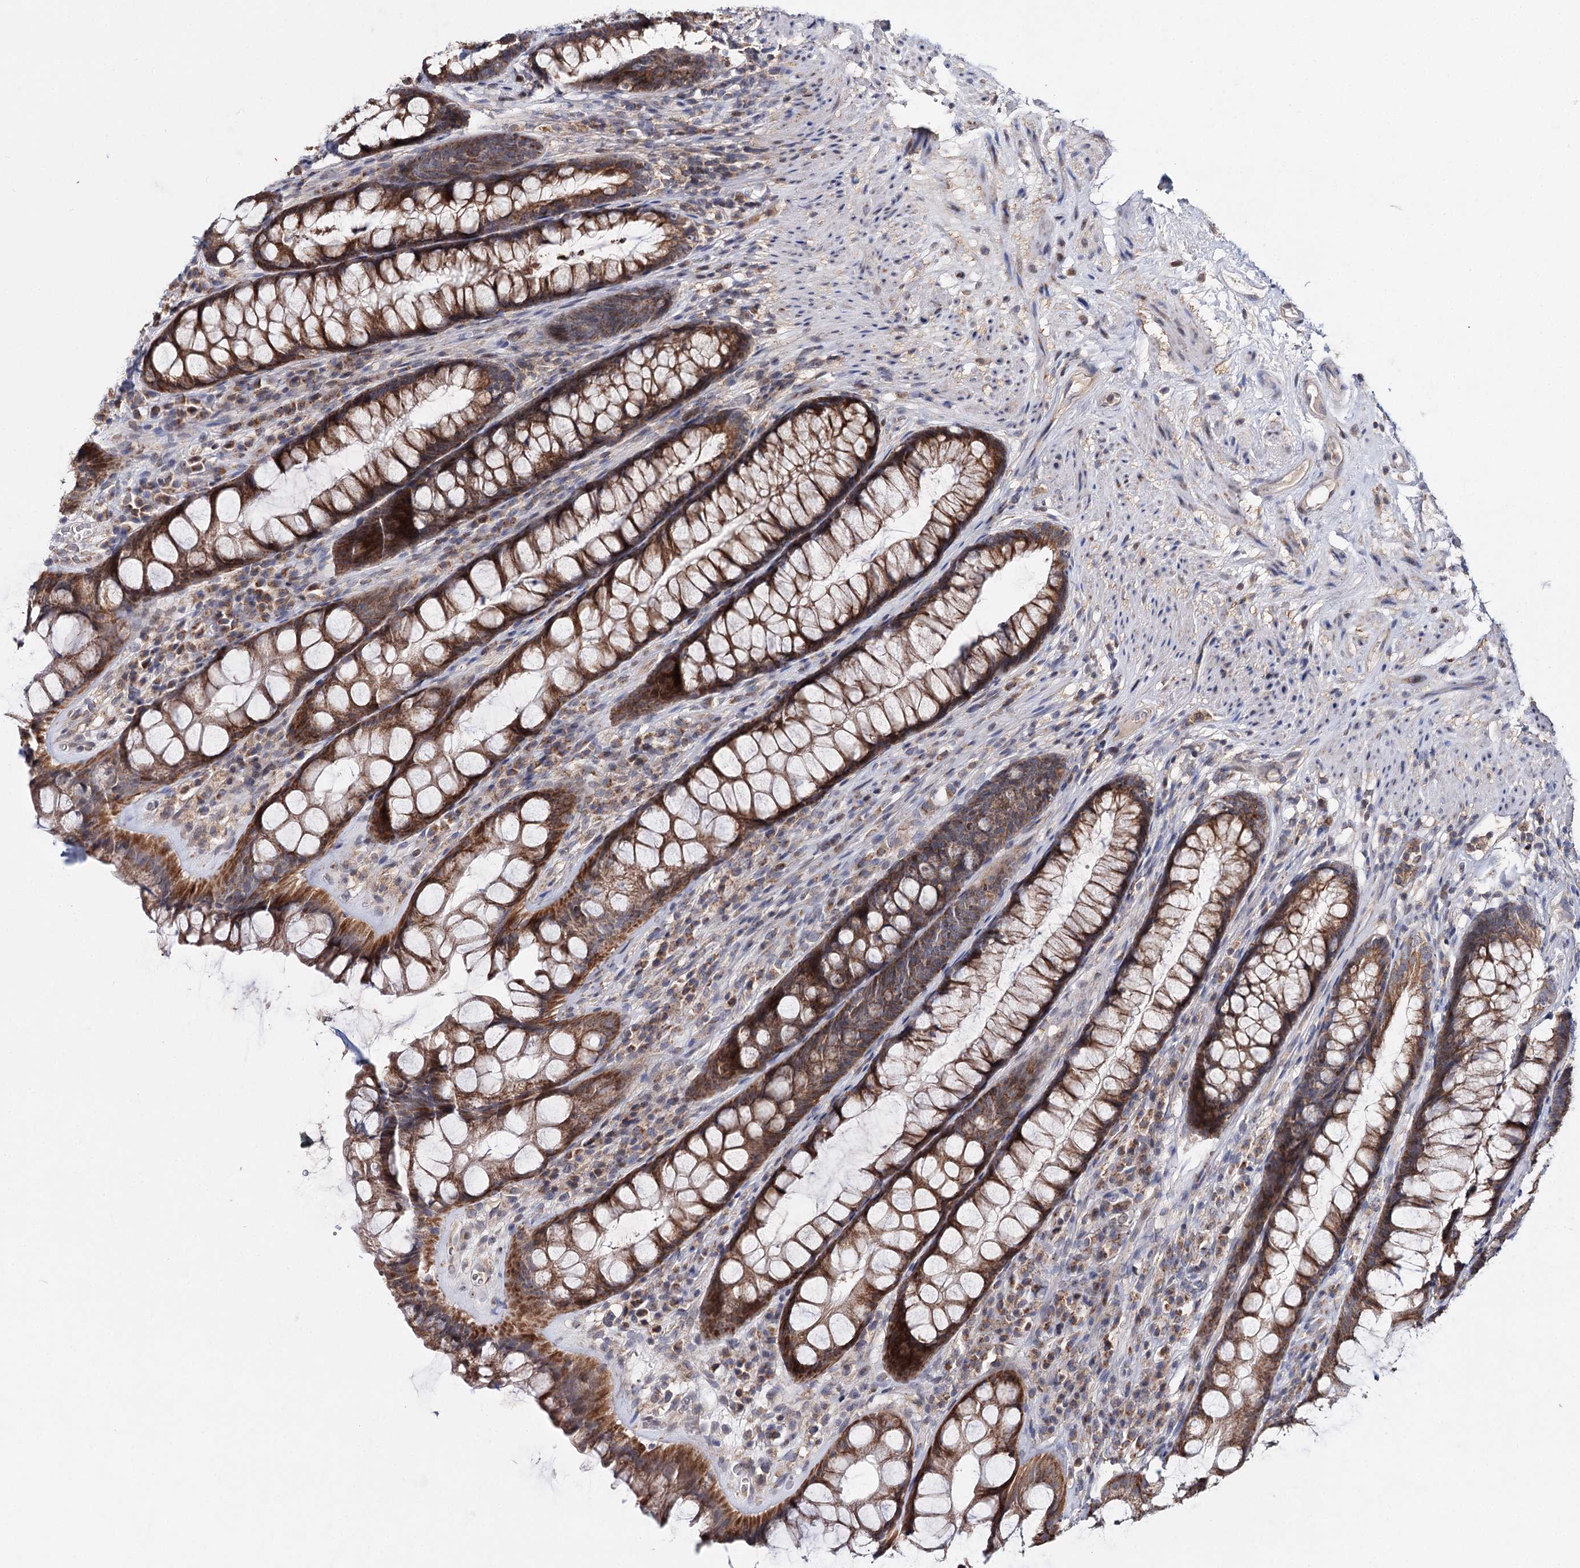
{"staining": {"intensity": "moderate", "quantity": ">75%", "location": "cytoplasmic/membranous"}, "tissue": "rectum", "cell_type": "Glandular cells", "image_type": "normal", "snomed": [{"axis": "morphology", "description": "Normal tissue, NOS"}, {"axis": "topography", "description": "Rectum"}], "caption": "This photomicrograph reveals immunohistochemistry (IHC) staining of benign rectum, with medium moderate cytoplasmic/membranous expression in approximately >75% of glandular cells.", "gene": "CFAP46", "patient": {"sex": "male", "age": 74}}